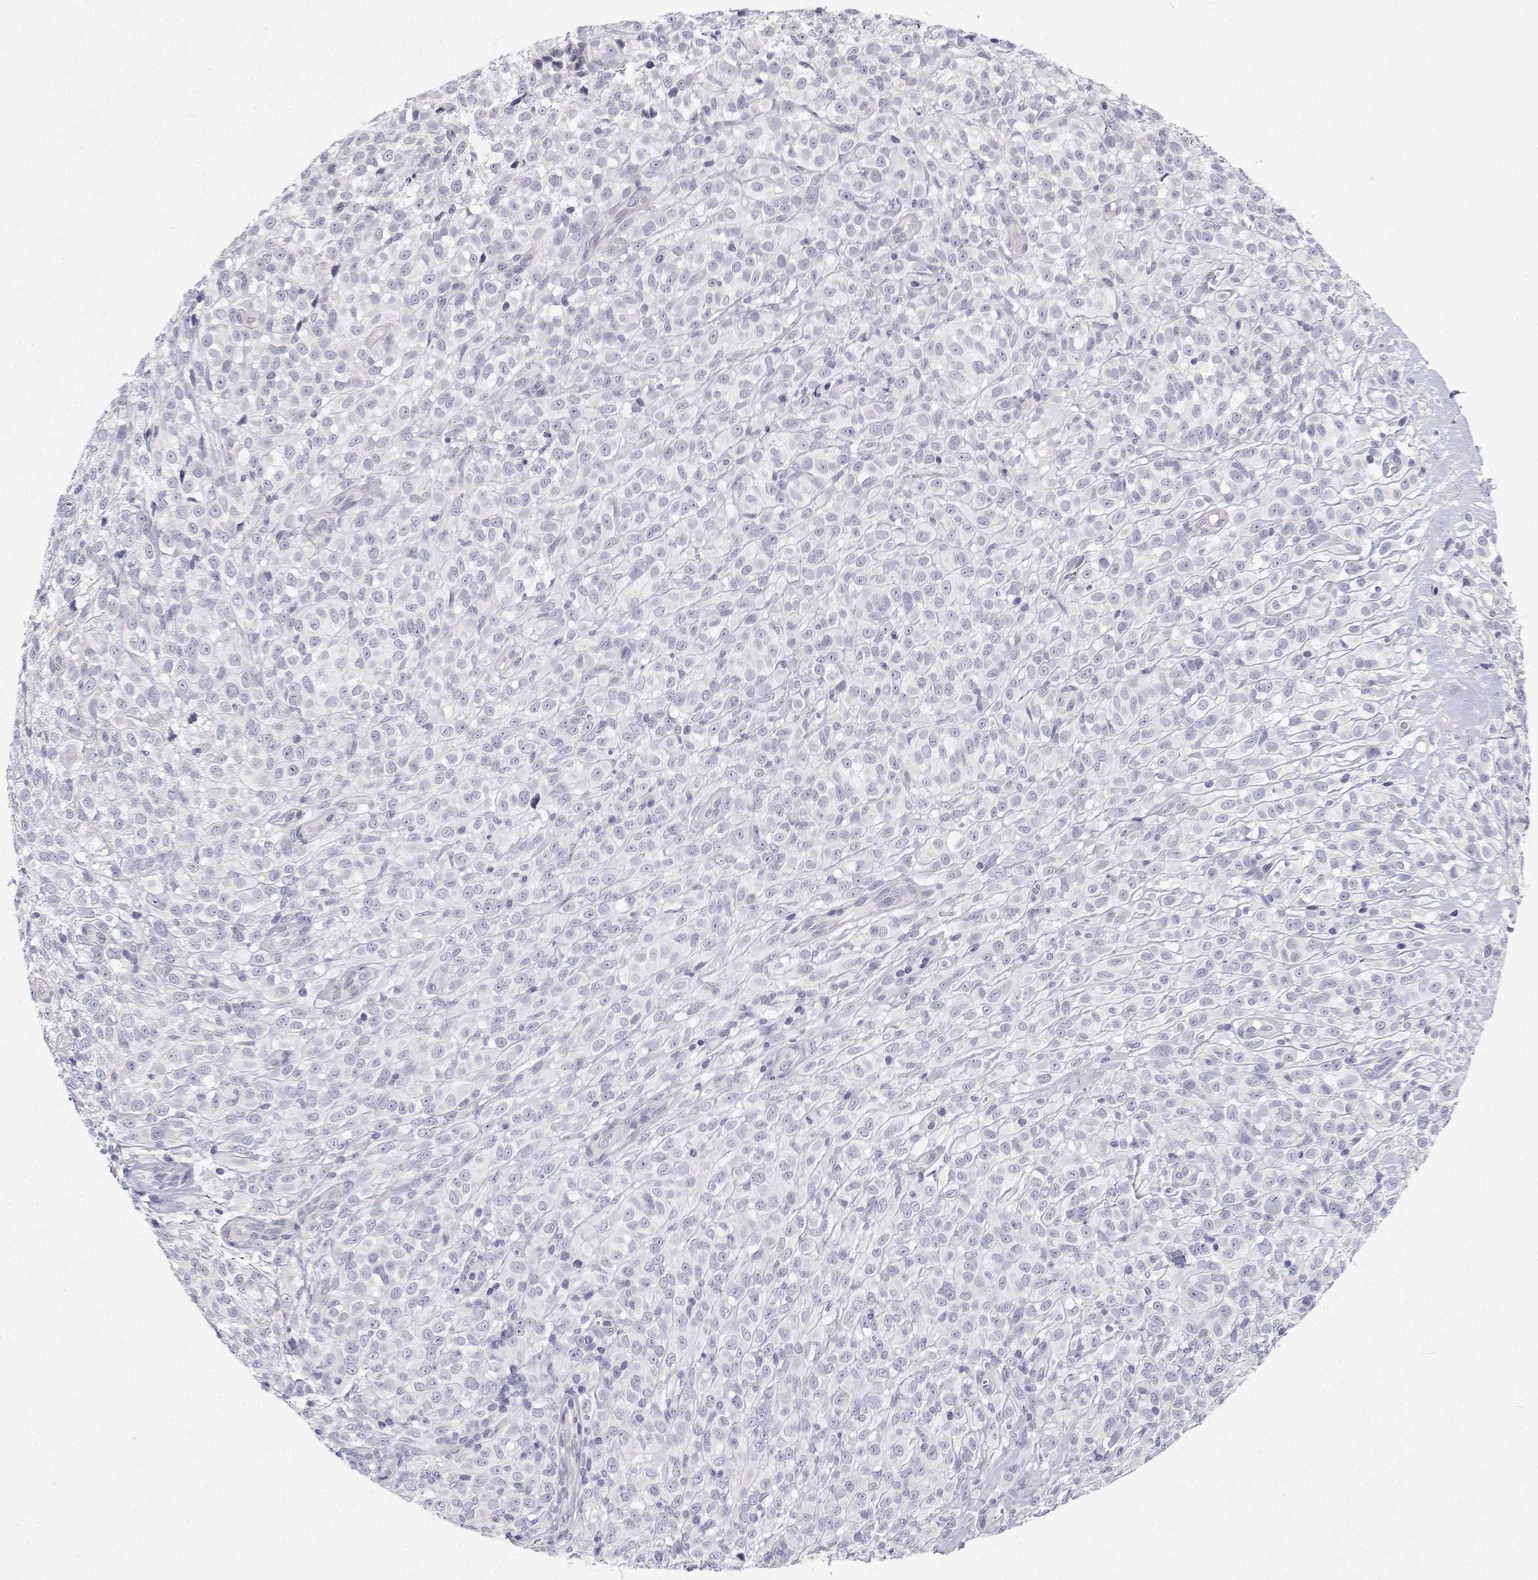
{"staining": {"intensity": "negative", "quantity": "none", "location": "none"}, "tissue": "melanoma", "cell_type": "Tumor cells", "image_type": "cancer", "snomed": [{"axis": "morphology", "description": "Malignant melanoma, NOS"}, {"axis": "topography", "description": "Skin"}], "caption": "Tumor cells show no significant protein staining in melanoma. (DAB (3,3'-diaminobenzidine) immunohistochemistry visualized using brightfield microscopy, high magnification).", "gene": "ANKRD65", "patient": {"sex": "male", "age": 85}}